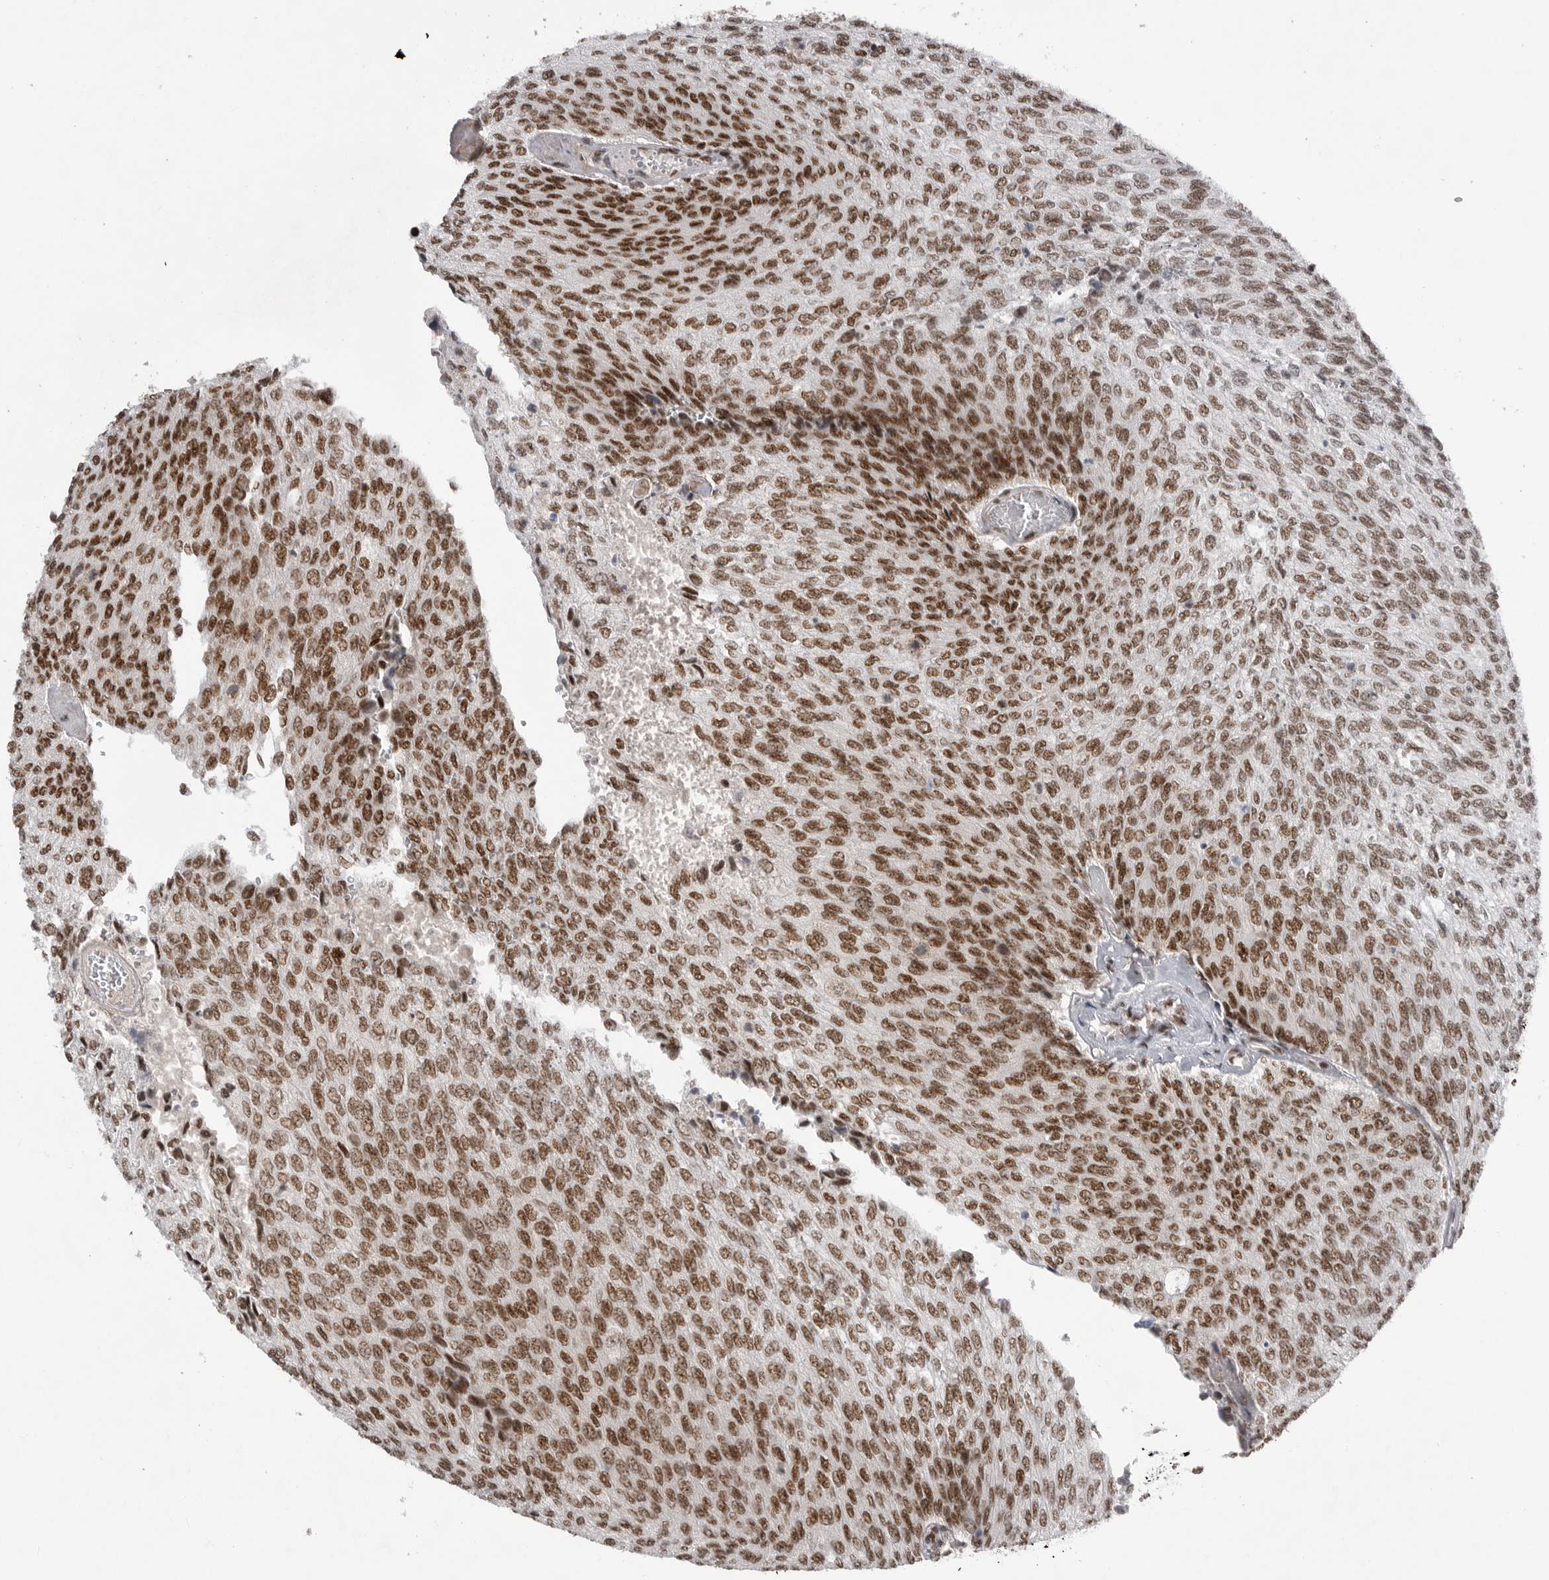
{"staining": {"intensity": "strong", "quantity": ">75%", "location": "nuclear"}, "tissue": "urothelial cancer", "cell_type": "Tumor cells", "image_type": "cancer", "snomed": [{"axis": "morphology", "description": "Urothelial carcinoma, Low grade"}, {"axis": "topography", "description": "Urinary bladder"}], "caption": "This photomicrograph displays immunohistochemistry (IHC) staining of urothelial carcinoma (low-grade), with high strong nuclear positivity in about >75% of tumor cells.", "gene": "PPP1R8", "patient": {"sex": "female", "age": 79}}